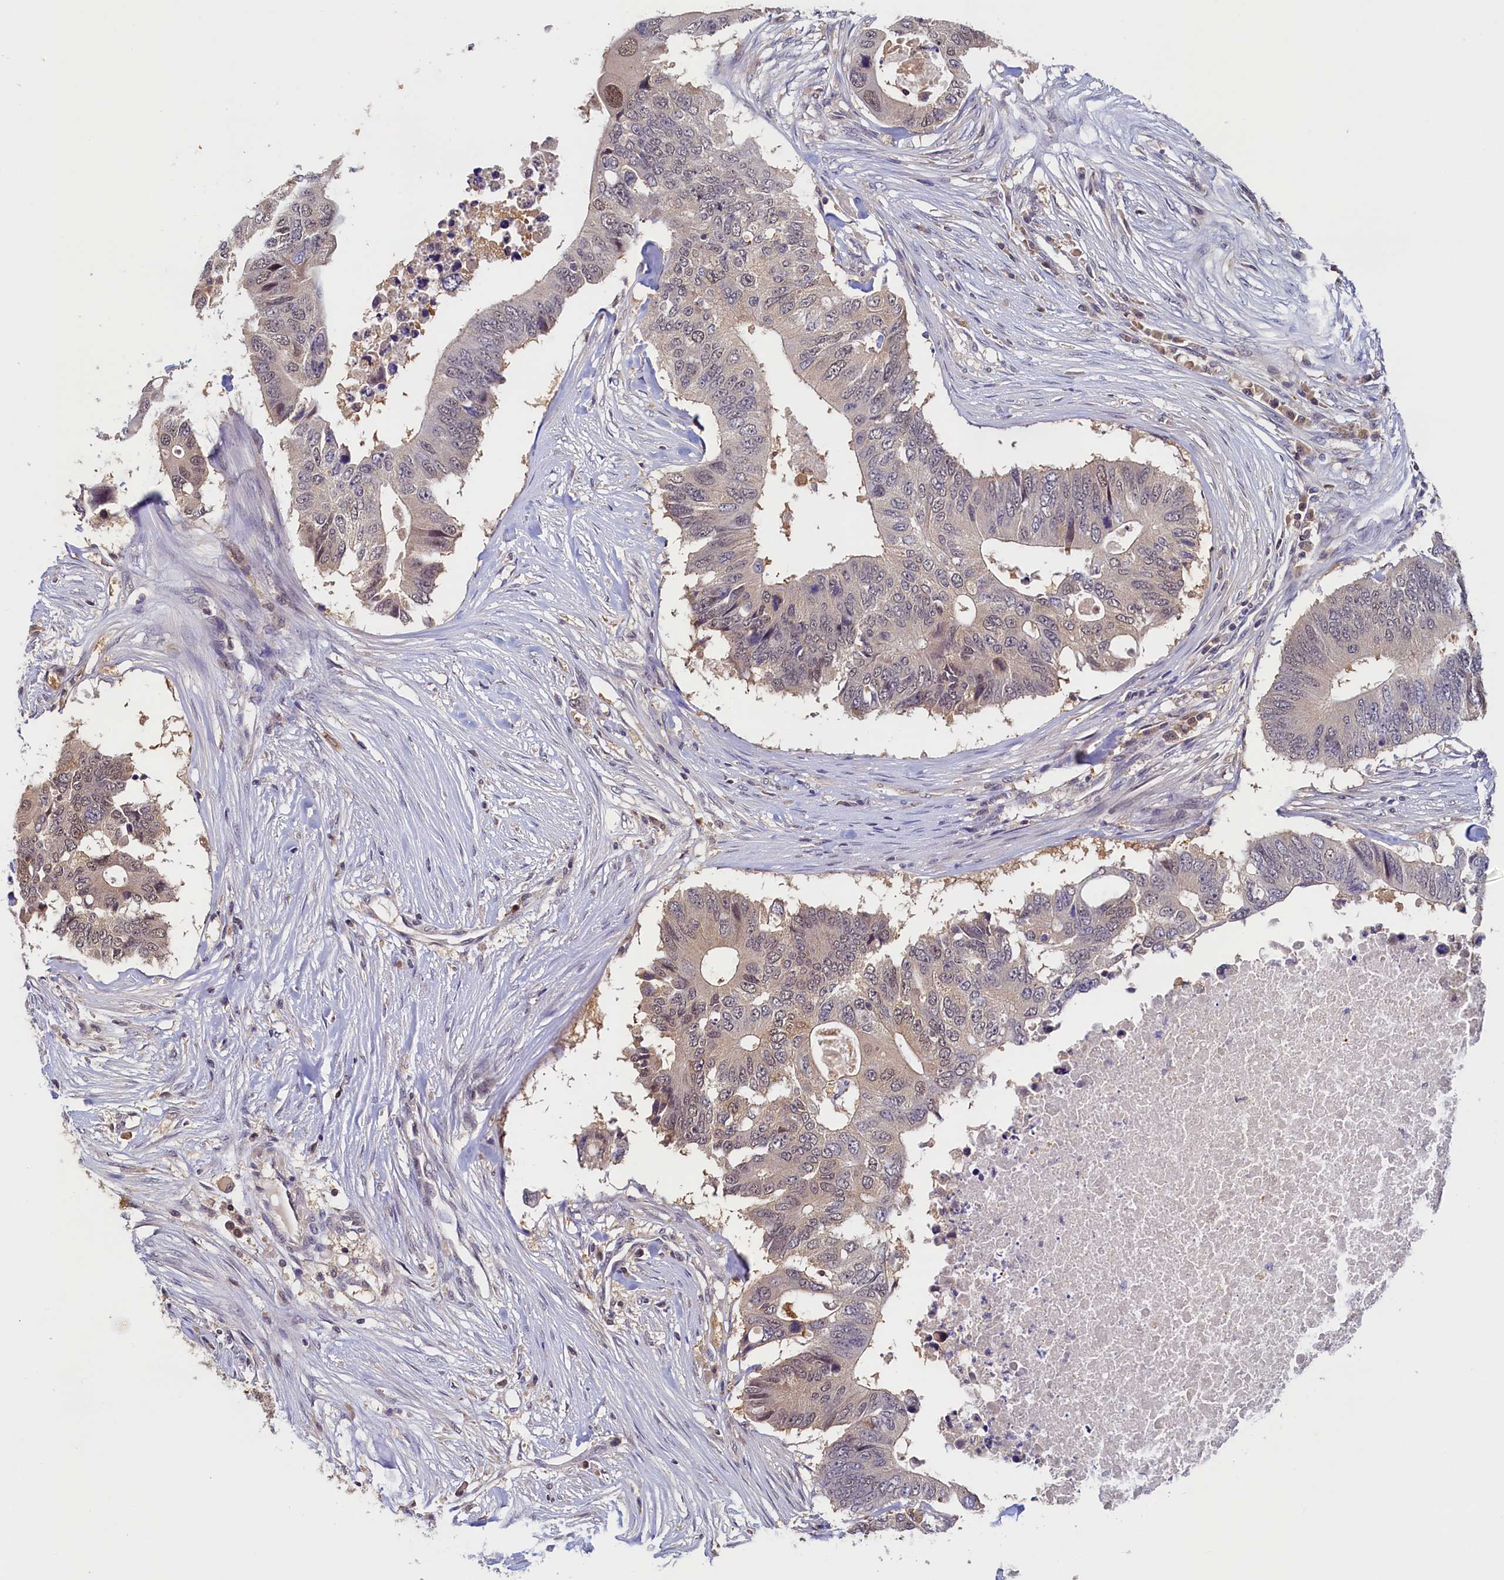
{"staining": {"intensity": "weak", "quantity": "25%-75%", "location": "cytoplasmic/membranous,nuclear"}, "tissue": "colorectal cancer", "cell_type": "Tumor cells", "image_type": "cancer", "snomed": [{"axis": "morphology", "description": "Adenocarcinoma, NOS"}, {"axis": "topography", "description": "Colon"}], "caption": "Protein positivity by immunohistochemistry (IHC) displays weak cytoplasmic/membranous and nuclear staining in about 25%-75% of tumor cells in colorectal cancer.", "gene": "PAAF1", "patient": {"sex": "male", "age": 71}}